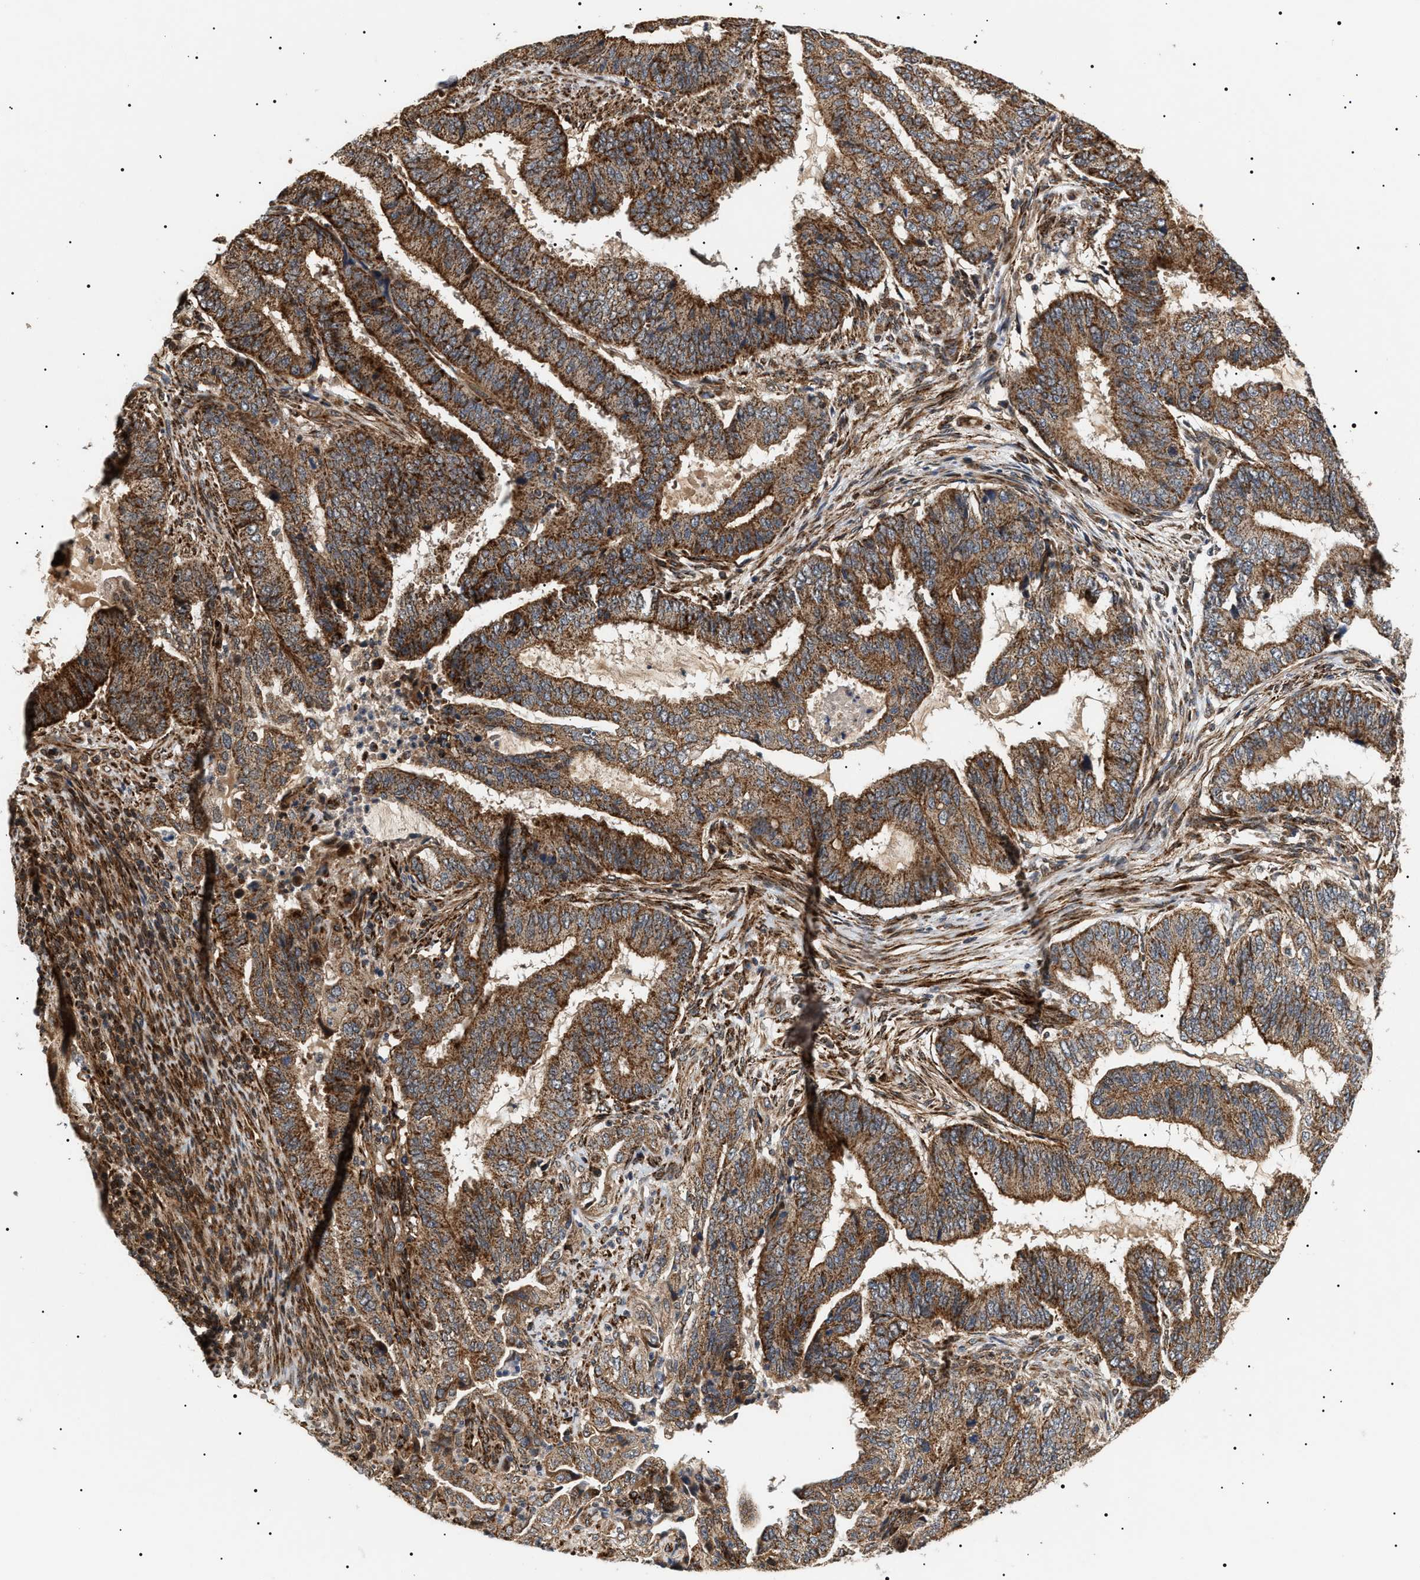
{"staining": {"intensity": "strong", "quantity": ">75%", "location": "cytoplasmic/membranous"}, "tissue": "endometrial cancer", "cell_type": "Tumor cells", "image_type": "cancer", "snomed": [{"axis": "morphology", "description": "Adenocarcinoma, NOS"}, {"axis": "topography", "description": "Endometrium"}], "caption": "A micrograph of adenocarcinoma (endometrial) stained for a protein reveals strong cytoplasmic/membranous brown staining in tumor cells.", "gene": "ZBTB26", "patient": {"sex": "female", "age": 51}}